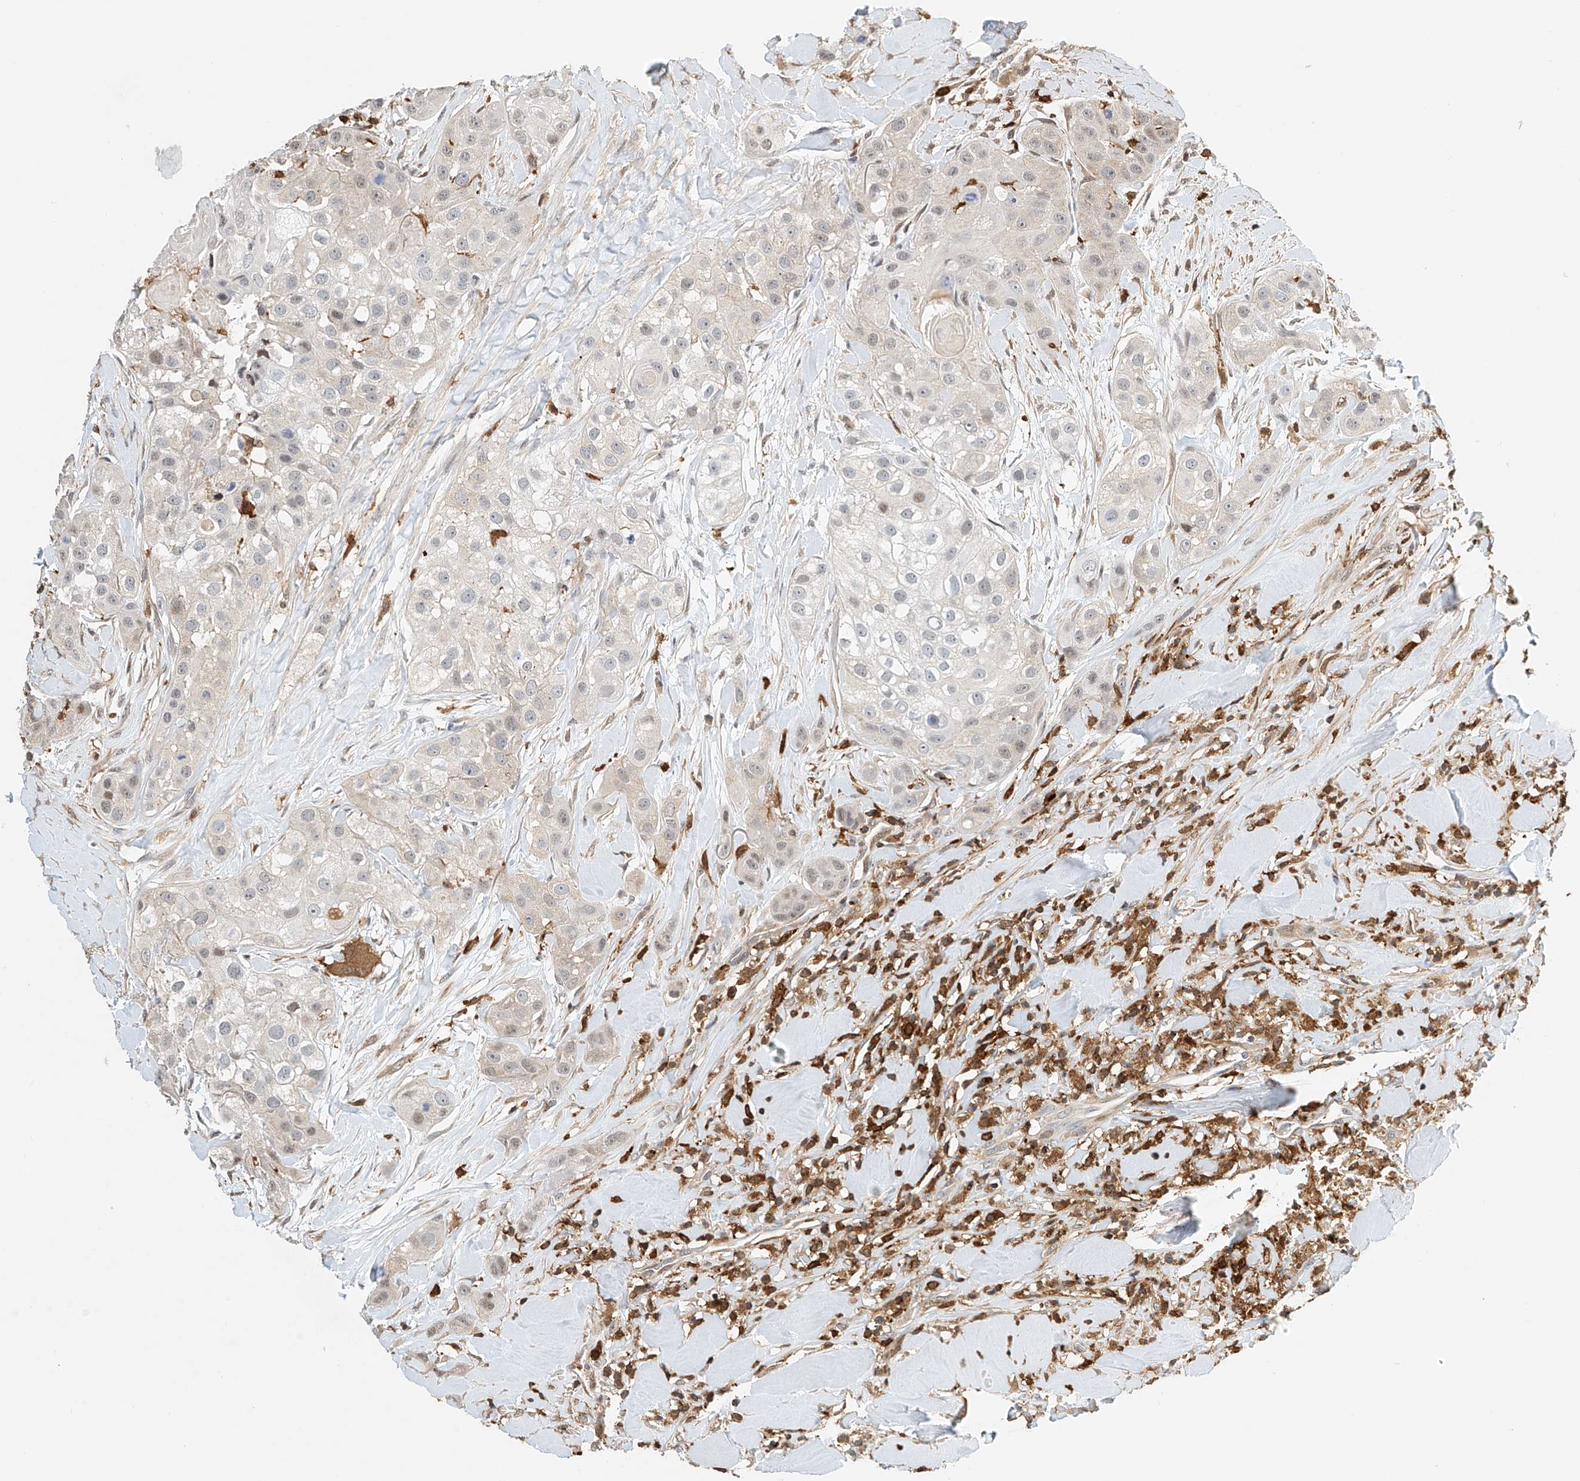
{"staining": {"intensity": "negative", "quantity": "none", "location": "none"}, "tissue": "head and neck cancer", "cell_type": "Tumor cells", "image_type": "cancer", "snomed": [{"axis": "morphology", "description": "Normal tissue, NOS"}, {"axis": "morphology", "description": "Squamous cell carcinoma, NOS"}, {"axis": "topography", "description": "Skeletal muscle"}, {"axis": "topography", "description": "Head-Neck"}], "caption": "The IHC histopathology image has no significant staining in tumor cells of head and neck squamous cell carcinoma tissue.", "gene": "MICAL1", "patient": {"sex": "male", "age": 51}}